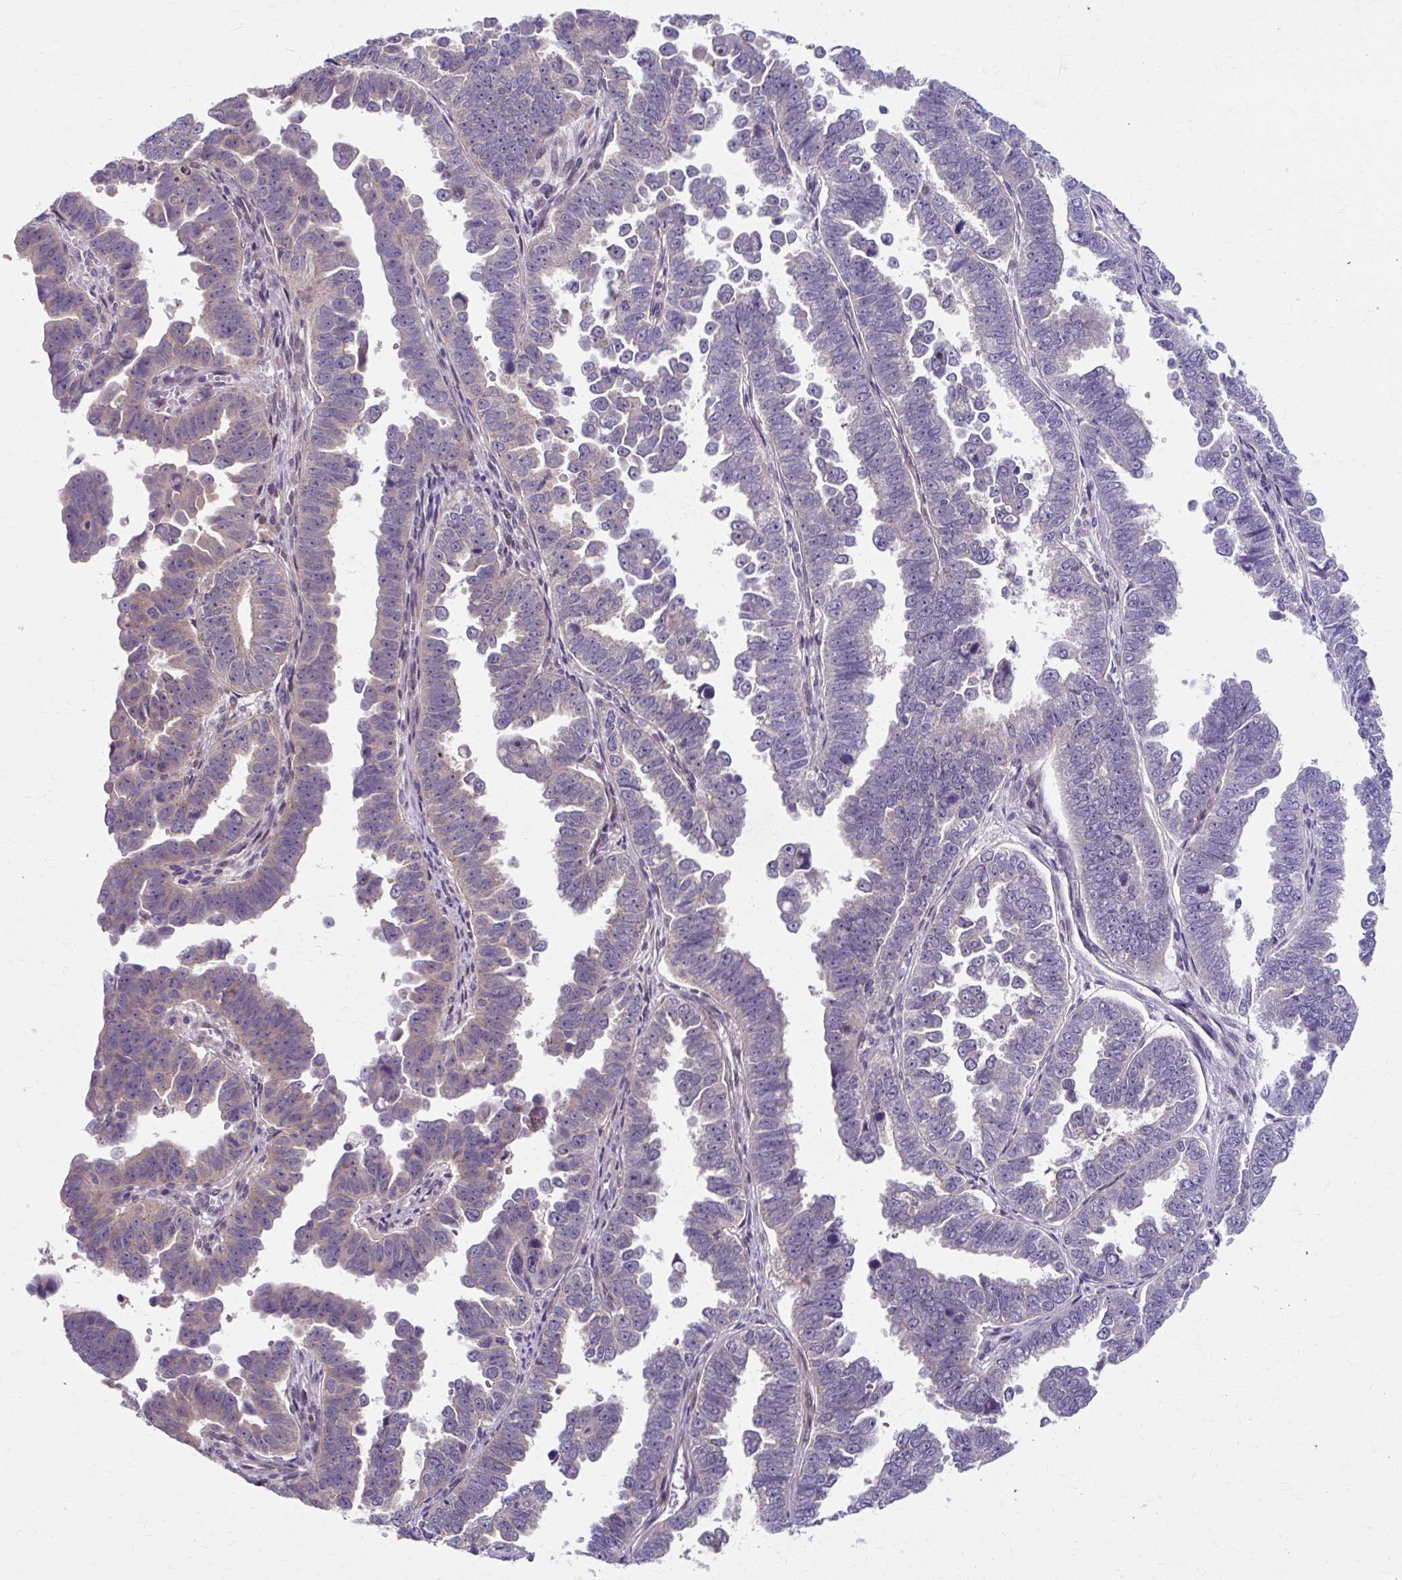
{"staining": {"intensity": "weak", "quantity": "<25%", "location": "cytoplasmic/membranous"}, "tissue": "endometrial cancer", "cell_type": "Tumor cells", "image_type": "cancer", "snomed": [{"axis": "morphology", "description": "Adenocarcinoma, NOS"}, {"axis": "topography", "description": "Endometrium"}], "caption": "Tumor cells show no significant positivity in endometrial cancer (adenocarcinoma).", "gene": "ZNF555", "patient": {"sex": "female", "age": 75}}